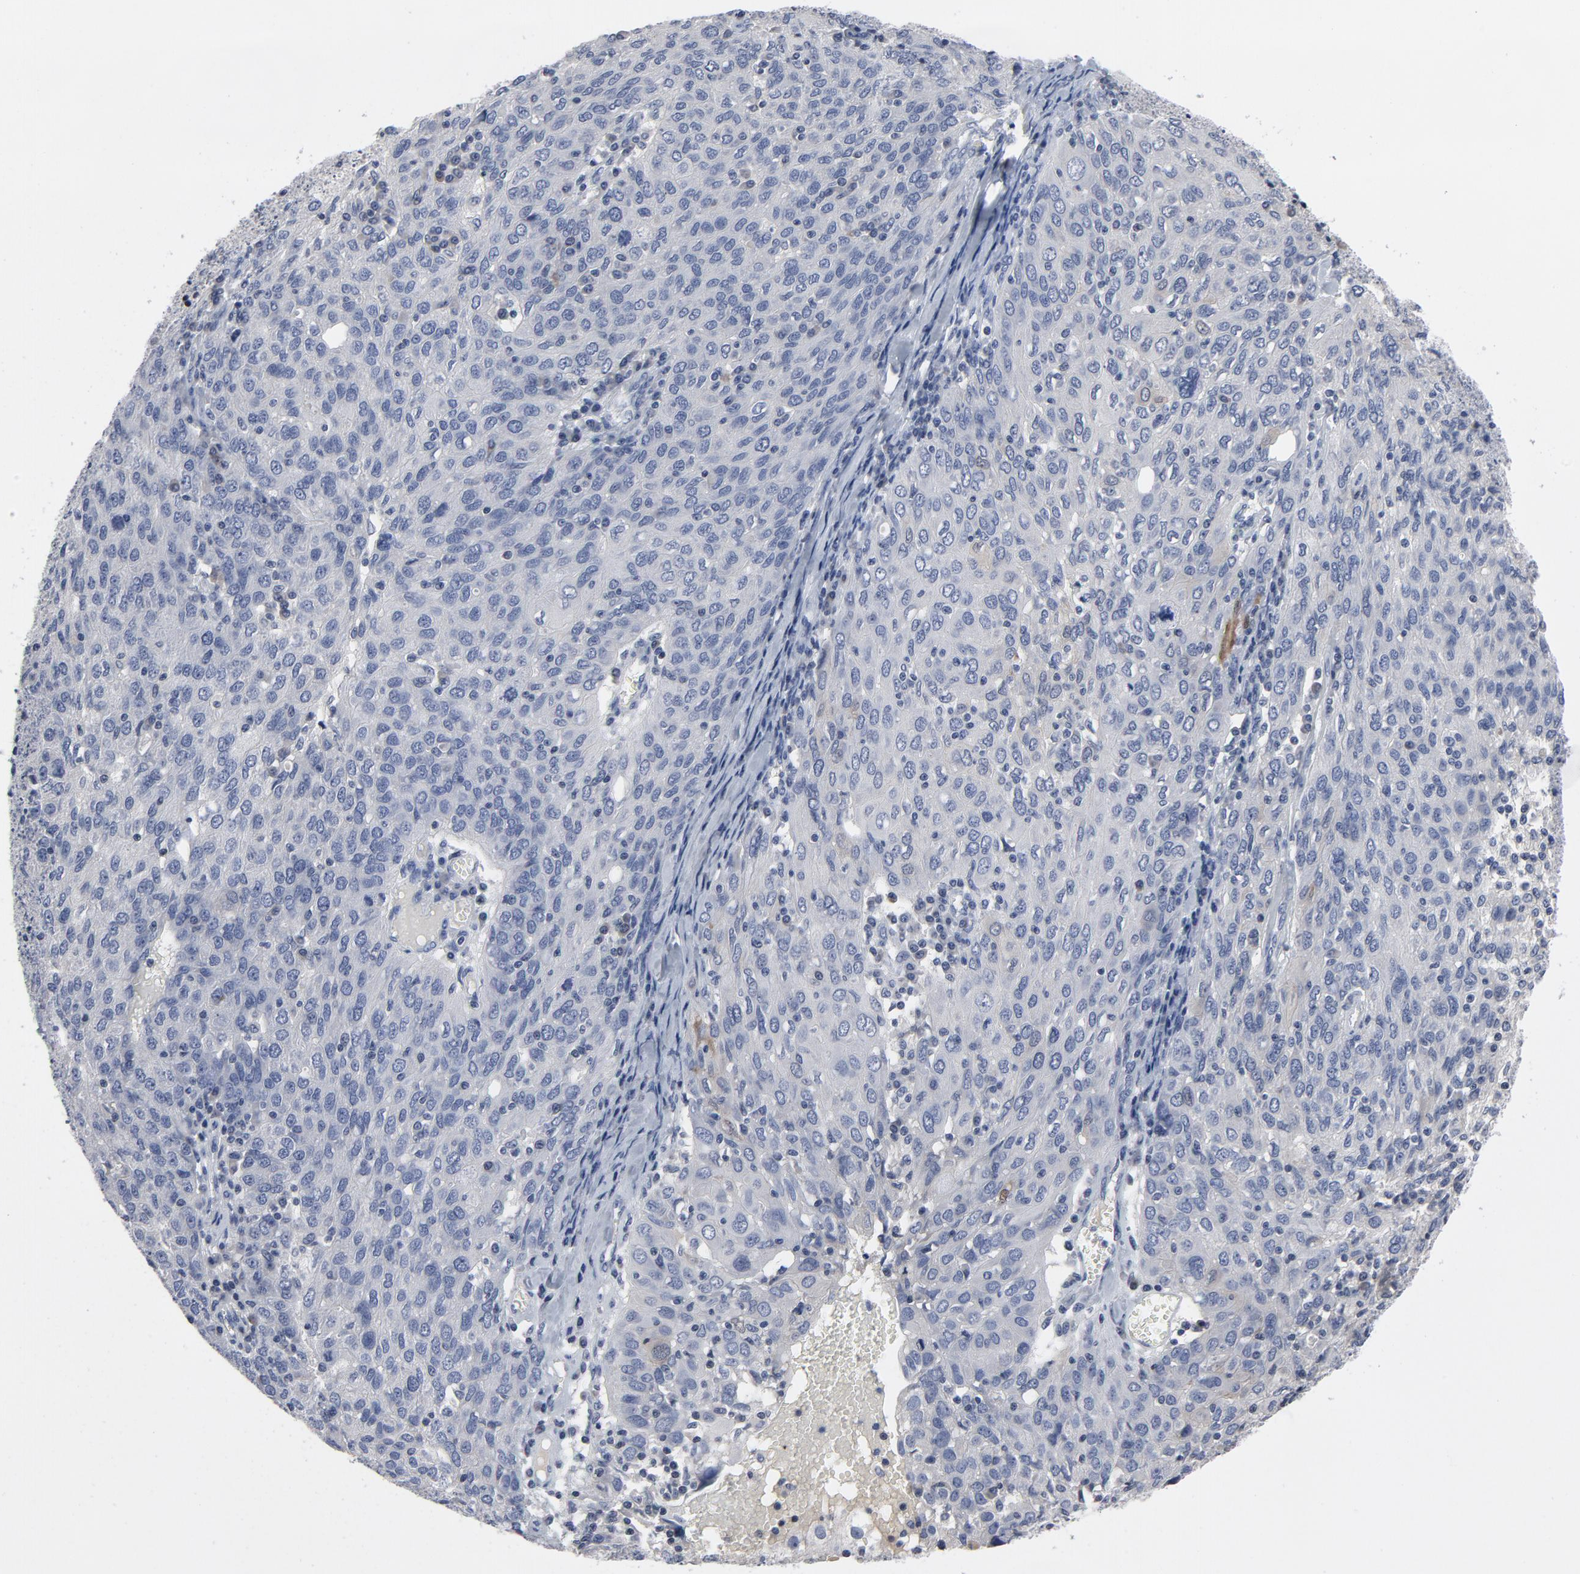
{"staining": {"intensity": "negative", "quantity": "none", "location": "none"}, "tissue": "ovarian cancer", "cell_type": "Tumor cells", "image_type": "cancer", "snomed": [{"axis": "morphology", "description": "Carcinoma, endometroid"}, {"axis": "topography", "description": "Ovary"}], "caption": "A histopathology image of human ovarian endometroid carcinoma is negative for staining in tumor cells. (DAB immunohistochemistry (IHC) with hematoxylin counter stain).", "gene": "TCL1A", "patient": {"sex": "female", "age": 50}}